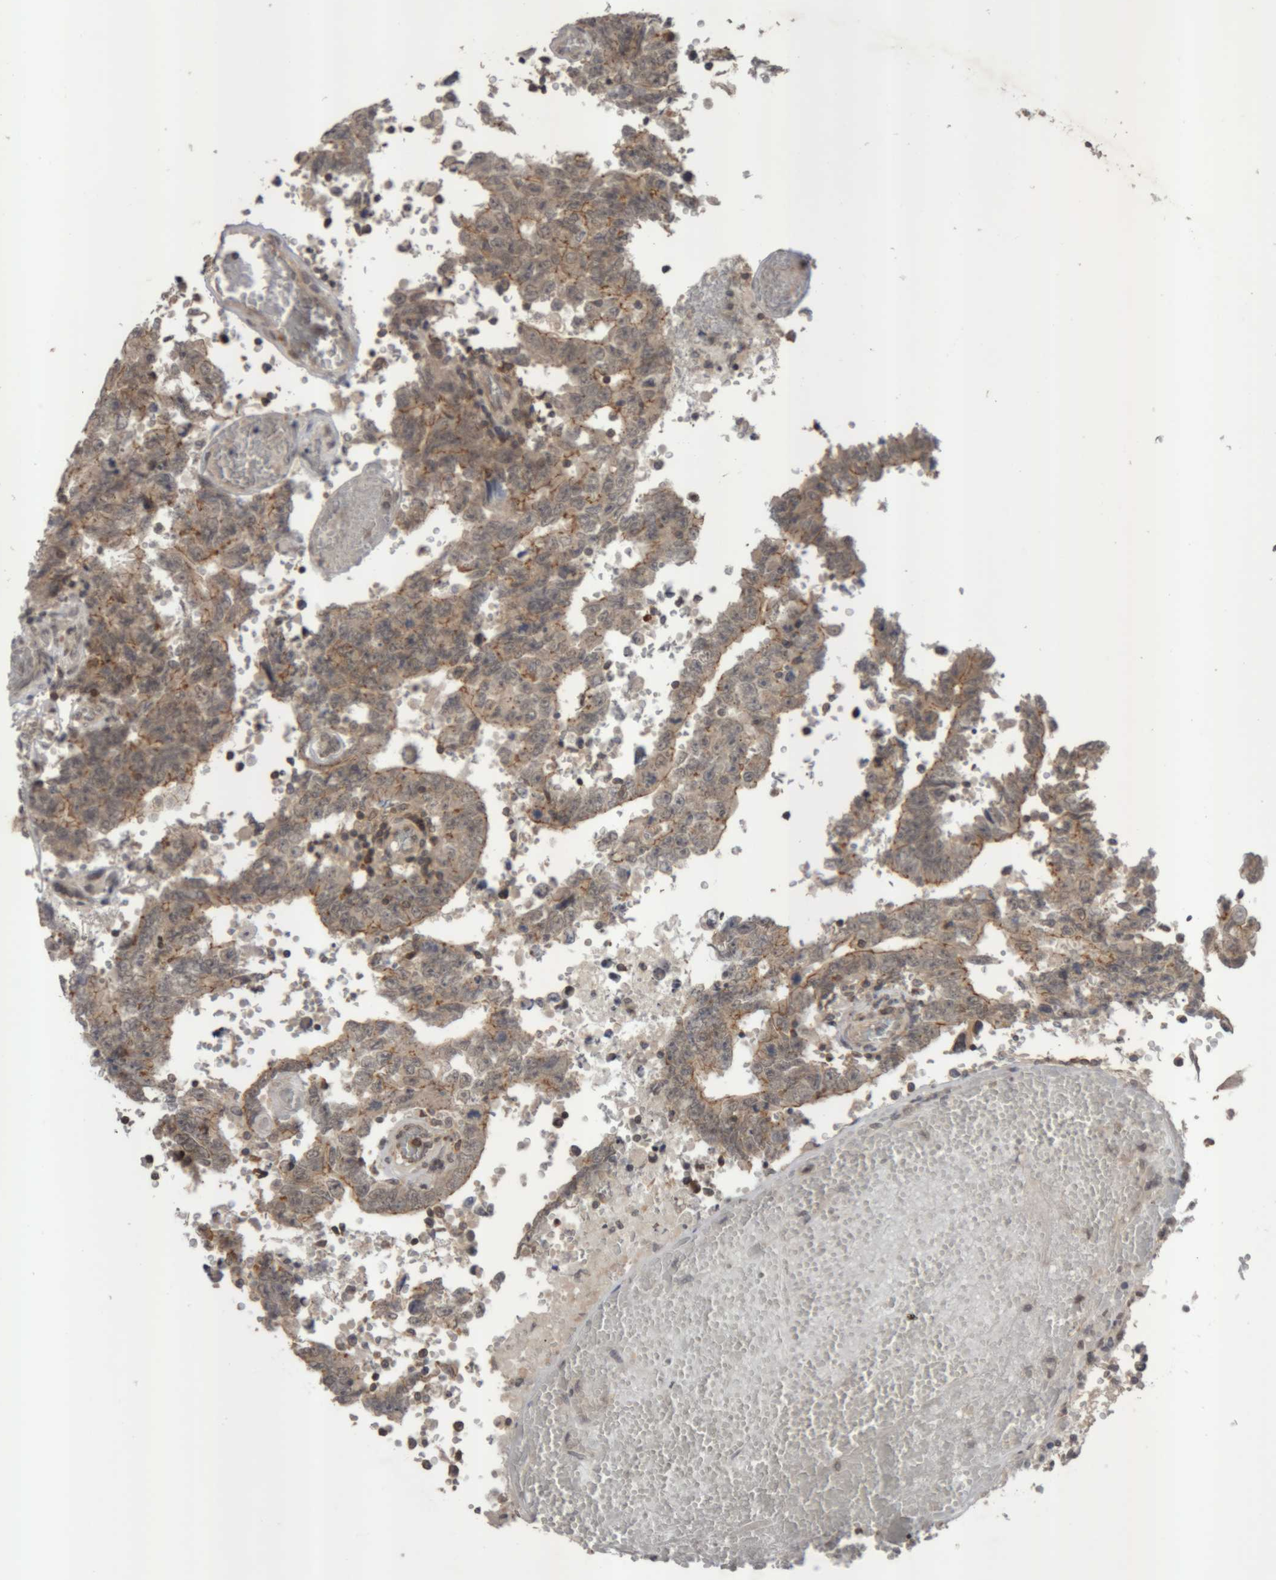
{"staining": {"intensity": "moderate", "quantity": "25%-75%", "location": "cytoplasmic/membranous,nuclear"}, "tissue": "testis cancer", "cell_type": "Tumor cells", "image_type": "cancer", "snomed": [{"axis": "morphology", "description": "Carcinoma, Embryonal, NOS"}, {"axis": "topography", "description": "Testis"}], "caption": "Moderate cytoplasmic/membranous and nuclear protein expression is seen in approximately 25%-75% of tumor cells in testis cancer.", "gene": "NFATC2", "patient": {"sex": "male", "age": 26}}